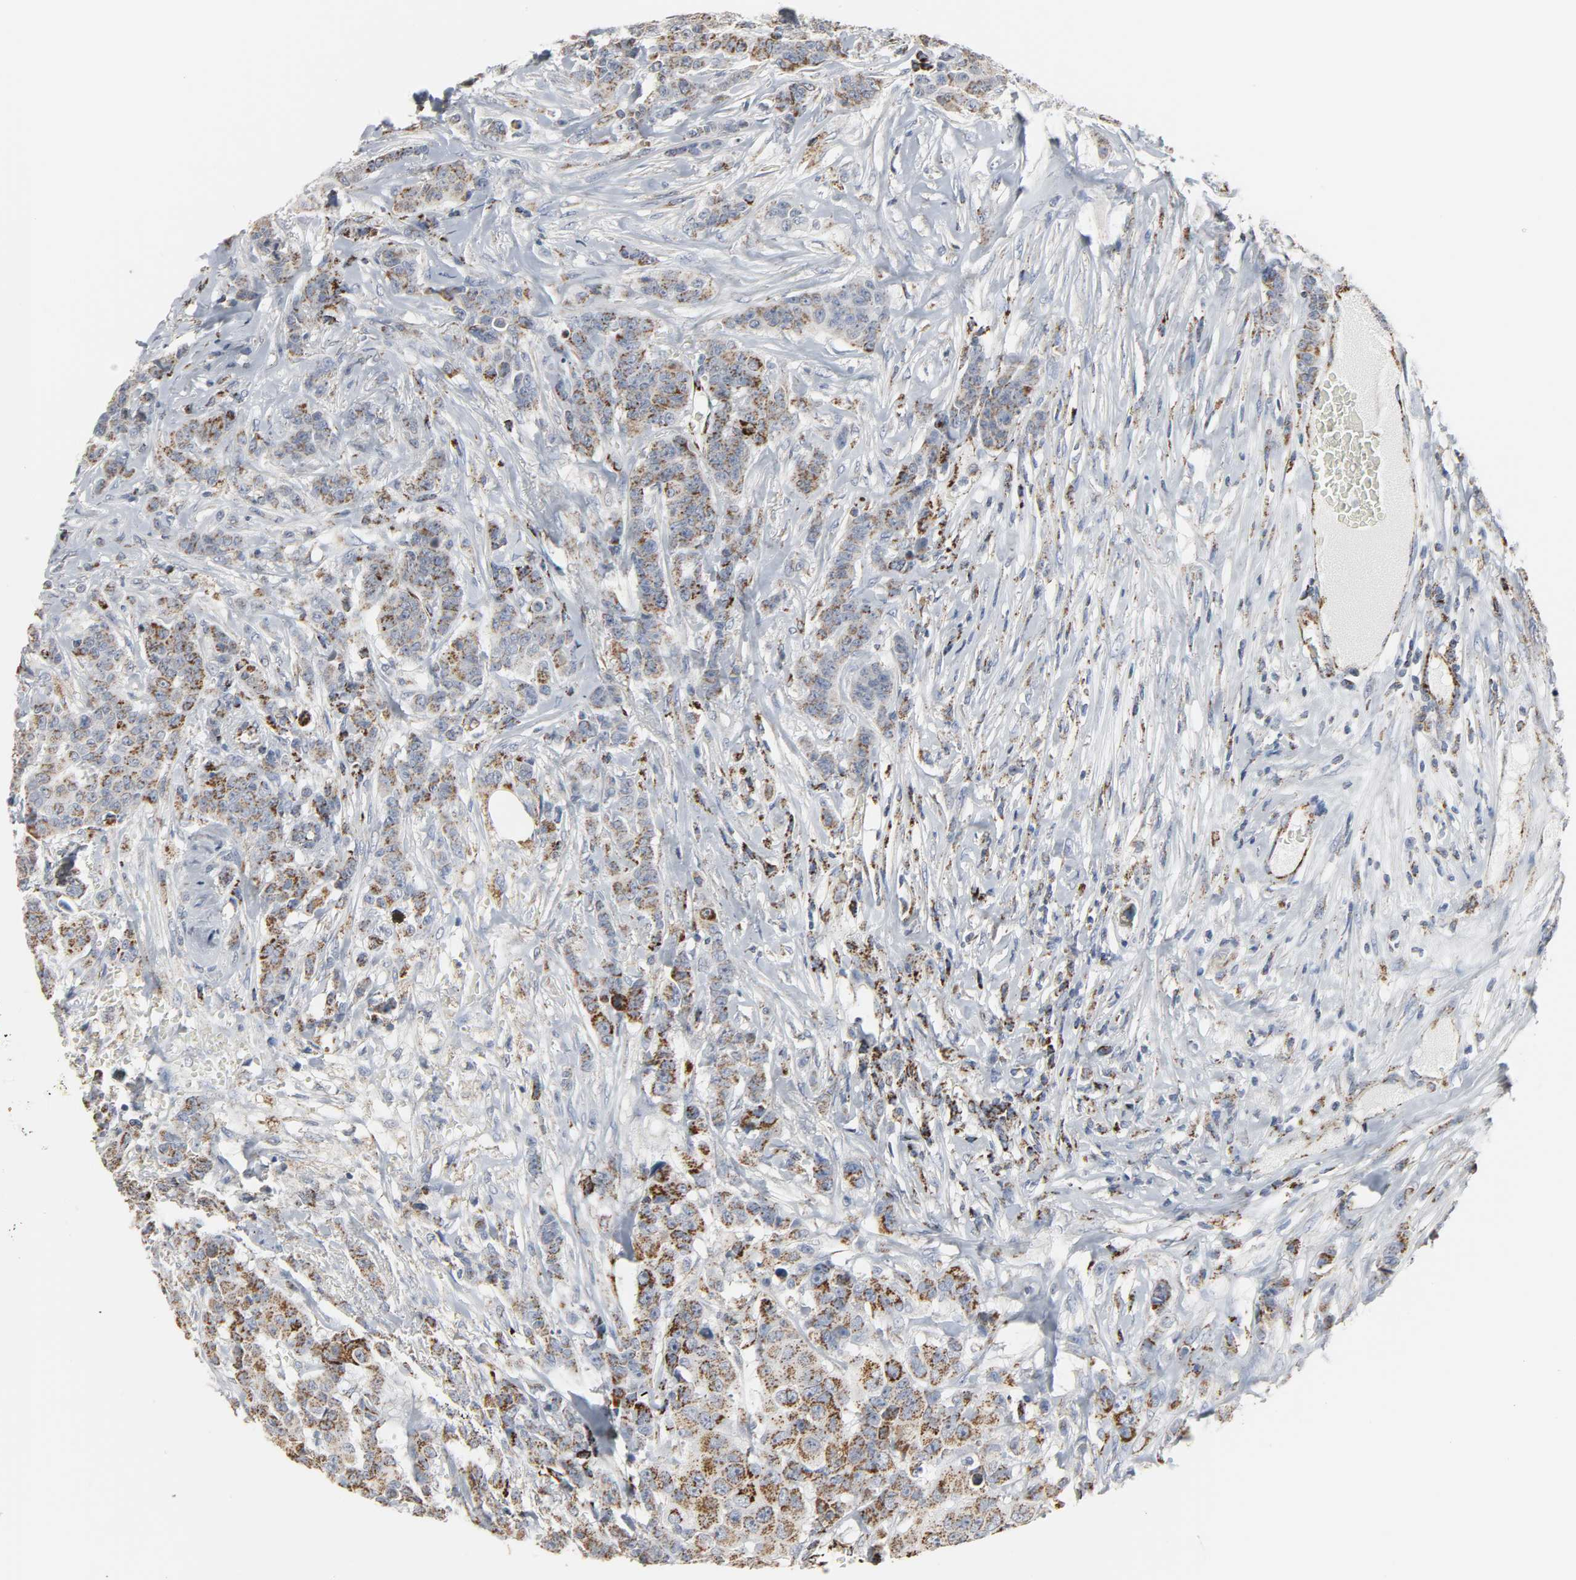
{"staining": {"intensity": "moderate", "quantity": "25%-75%", "location": "cytoplasmic/membranous"}, "tissue": "breast cancer", "cell_type": "Tumor cells", "image_type": "cancer", "snomed": [{"axis": "morphology", "description": "Duct carcinoma"}, {"axis": "topography", "description": "Breast"}], "caption": "An IHC image of neoplastic tissue is shown. Protein staining in brown labels moderate cytoplasmic/membranous positivity in infiltrating ductal carcinoma (breast) within tumor cells.", "gene": "ACAT1", "patient": {"sex": "female", "age": 40}}